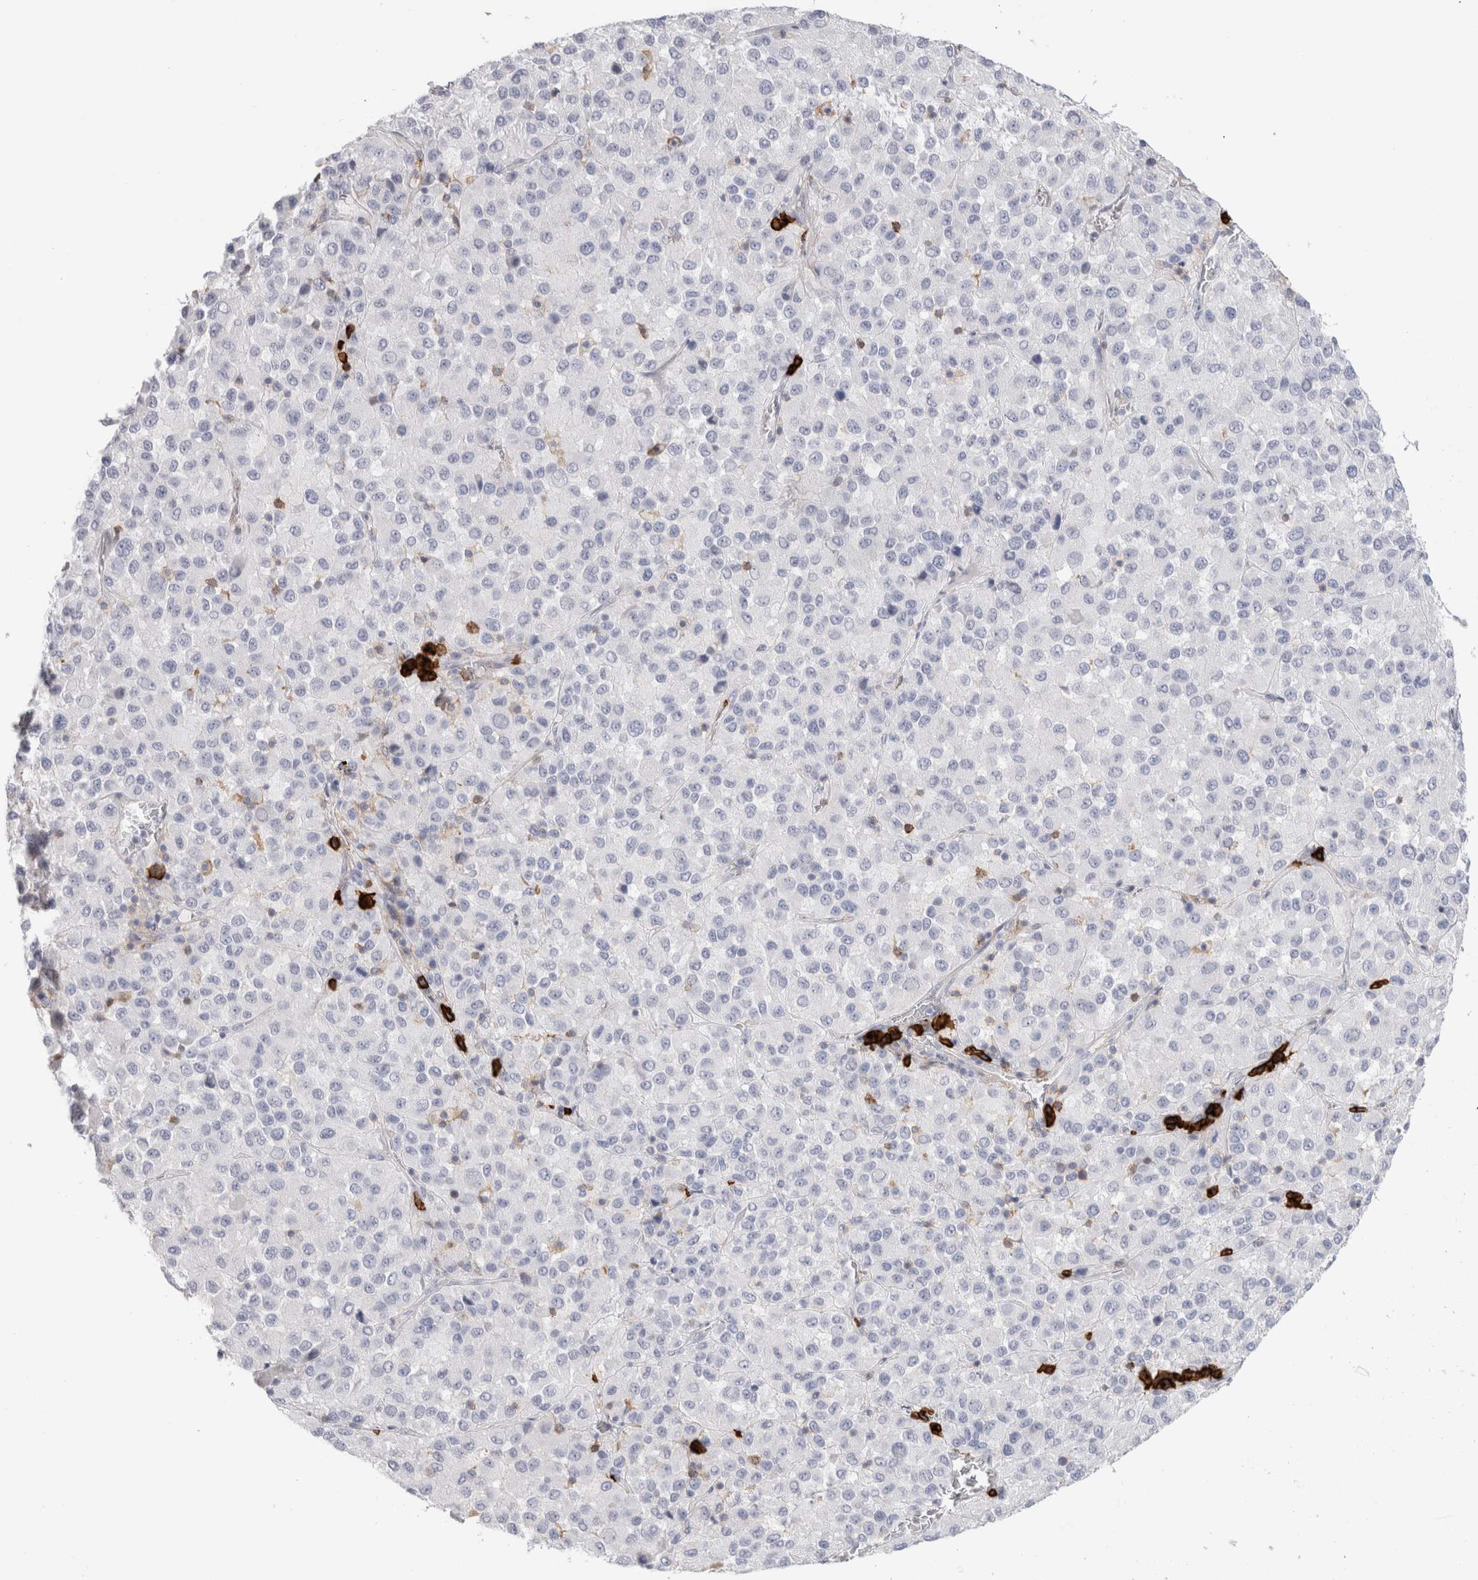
{"staining": {"intensity": "negative", "quantity": "none", "location": "none"}, "tissue": "melanoma", "cell_type": "Tumor cells", "image_type": "cancer", "snomed": [{"axis": "morphology", "description": "Malignant melanoma, Metastatic site"}, {"axis": "topography", "description": "Lung"}], "caption": "Melanoma was stained to show a protein in brown. There is no significant staining in tumor cells.", "gene": "CD38", "patient": {"sex": "male", "age": 64}}